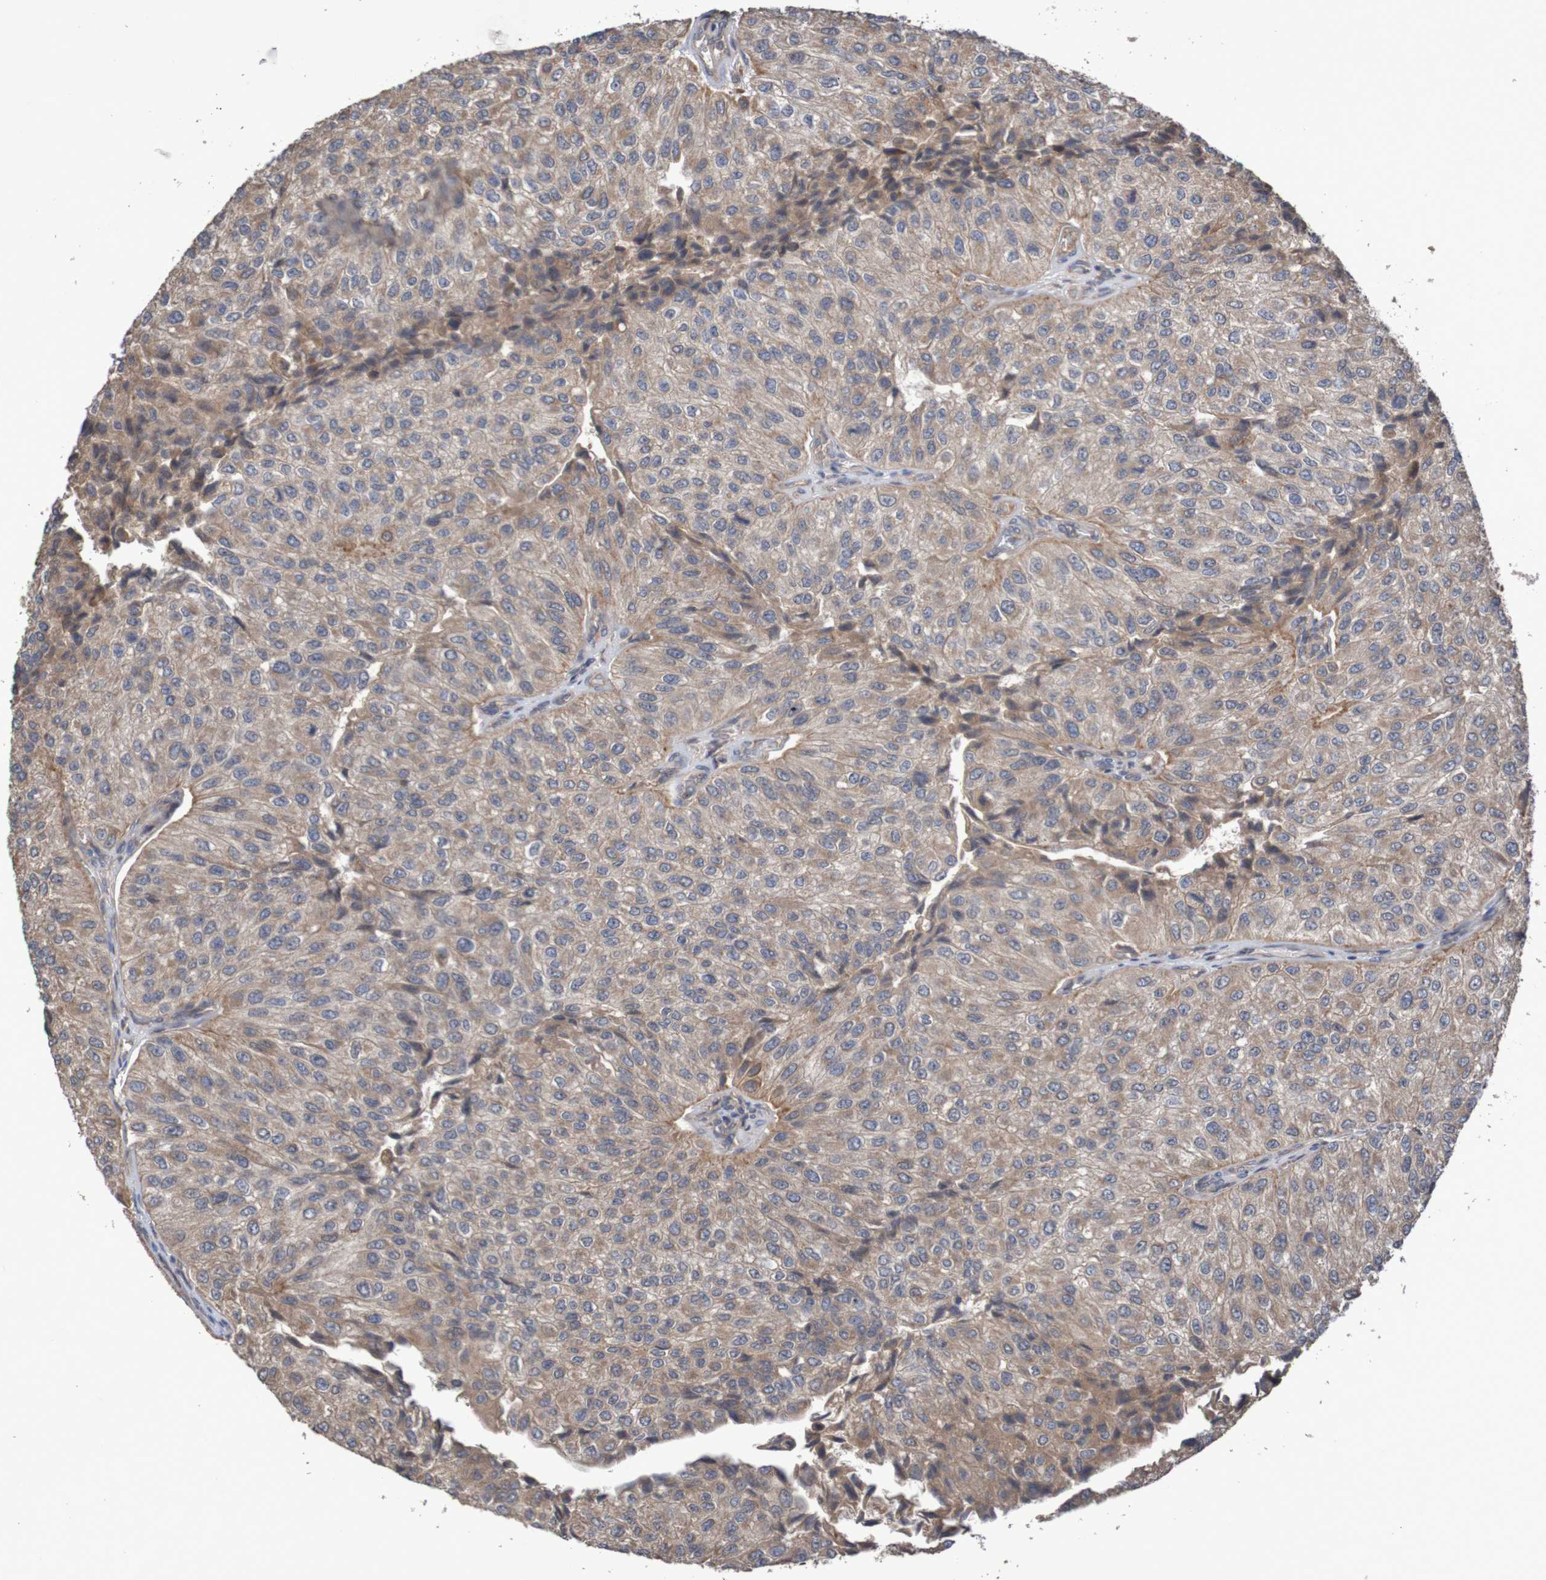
{"staining": {"intensity": "weak", "quantity": ">75%", "location": "cytoplasmic/membranous"}, "tissue": "urothelial cancer", "cell_type": "Tumor cells", "image_type": "cancer", "snomed": [{"axis": "morphology", "description": "Urothelial carcinoma, High grade"}, {"axis": "topography", "description": "Kidney"}, {"axis": "topography", "description": "Urinary bladder"}], "caption": "Immunohistochemical staining of urothelial carcinoma (high-grade) shows low levels of weak cytoplasmic/membranous protein expression in approximately >75% of tumor cells. (Brightfield microscopy of DAB IHC at high magnification).", "gene": "PHYH", "patient": {"sex": "male", "age": 77}}